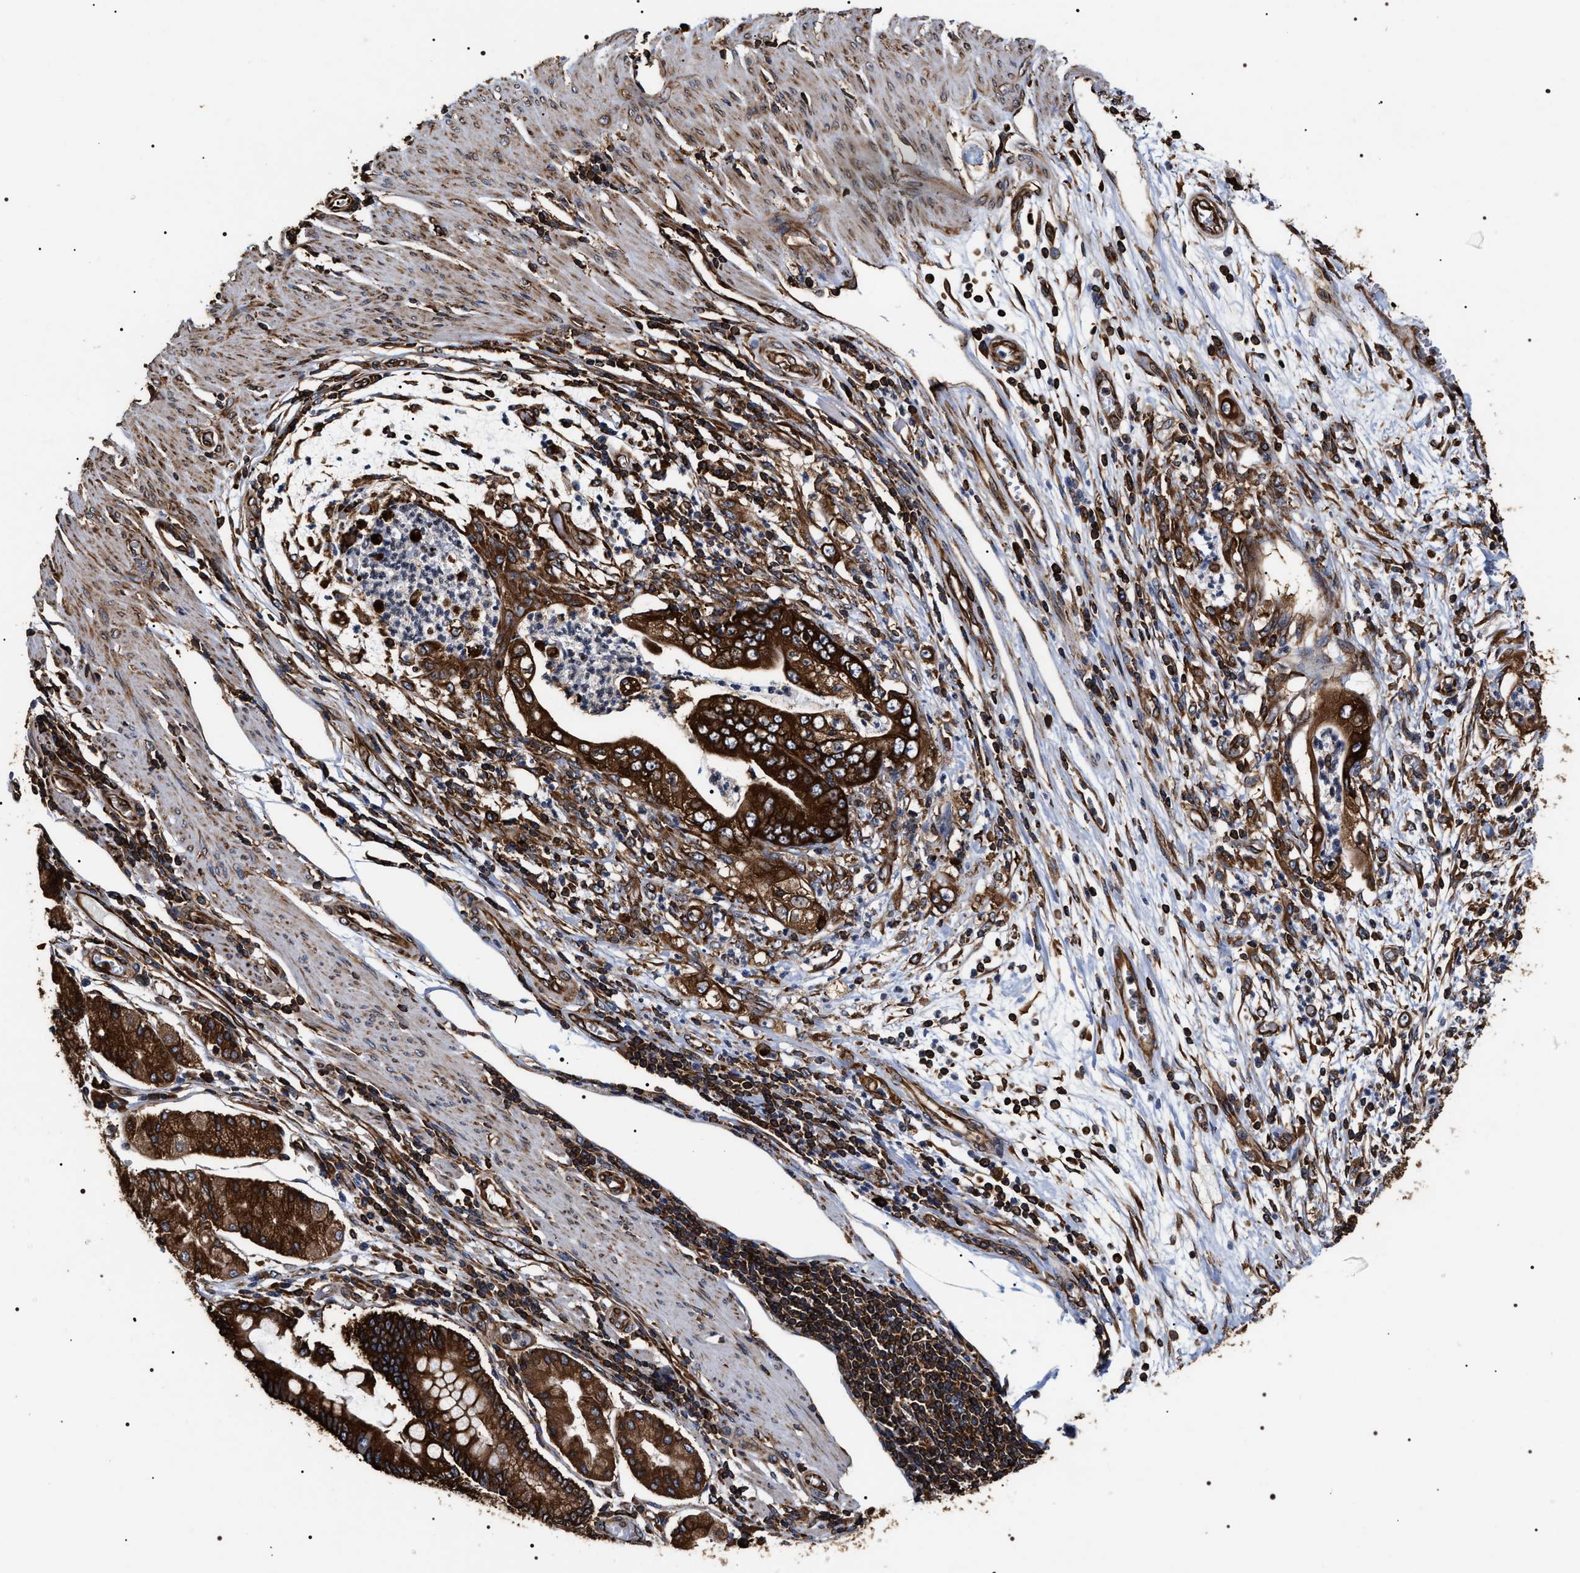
{"staining": {"intensity": "strong", "quantity": ">75%", "location": "cytoplasmic/membranous"}, "tissue": "stomach cancer", "cell_type": "Tumor cells", "image_type": "cancer", "snomed": [{"axis": "morphology", "description": "Adenocarcinoma, NOS"}, {"axis": "topography", "description": "Stomach"}], "caption": "Immunohistochemistry (DAB) staining of stomach cancer shows strong cytoplasmic/membranous protein expression in about >75% of tumor cells. (DAB (3,3'-diaminobenzidine) IHC, brown staining for protein, blue staining for nuclei).", "gene": "SERBP1", "patient": {"sex": "female", "age": 73}}